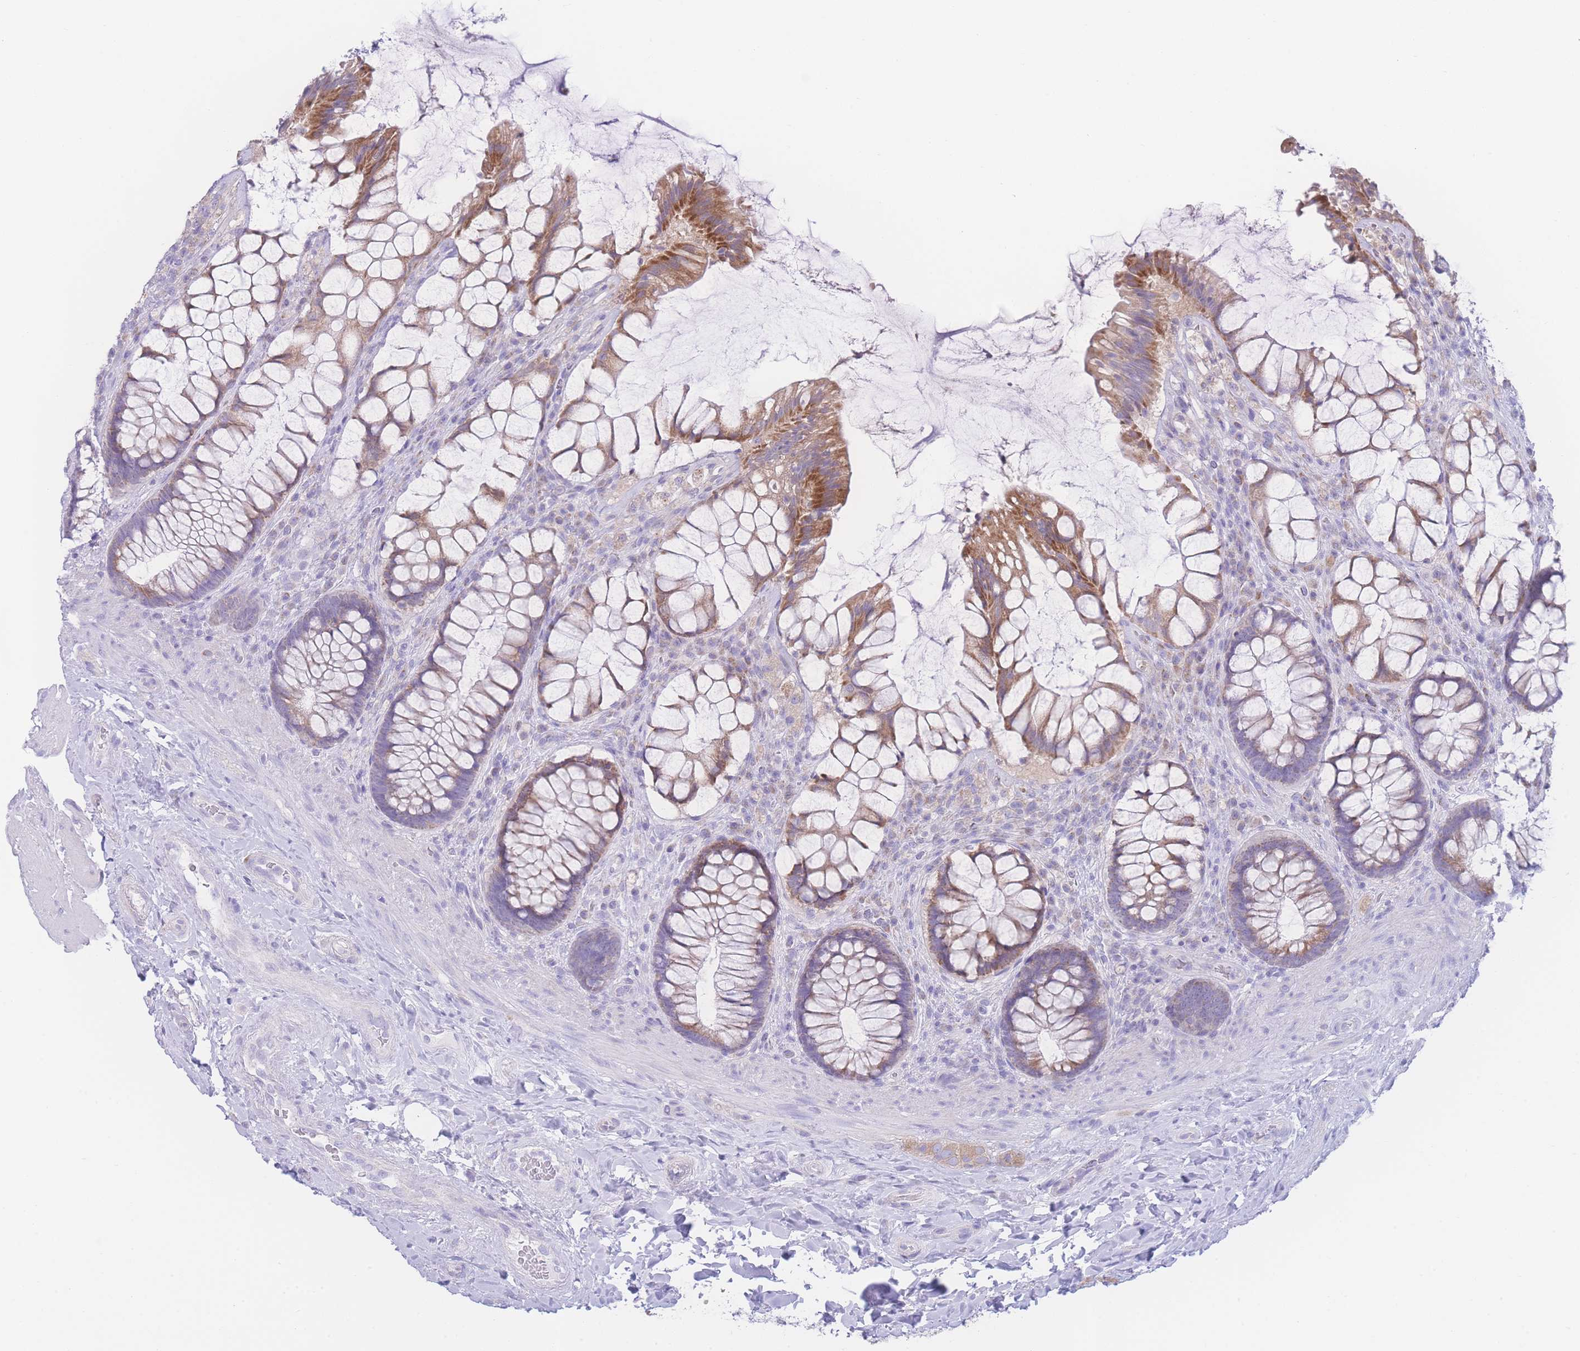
{"staining": {"intensity": "moderate", "quantity": "25%-75%", "location": "cytoplasmic/membranous"}, "tissue": "rectum", "cell_type": "Glandular cells", "image_type": "normal", "snomed": [{"axis": "morphology", "description": "Normal tissue, NOS"}, {"axis": "topography", "description": "Rectum"}], "caption": "Protein staining of normal rectum reveals moderate cytoplasmic/membranous expression in about 25%-75% of glandular cells. Using DAB (brown) and hematoxylin (blue) stains, captured at high magnification using brightfield microscopy.", "gene": "NBEAL1", "patient": {"sex": "female", "age": 58}}